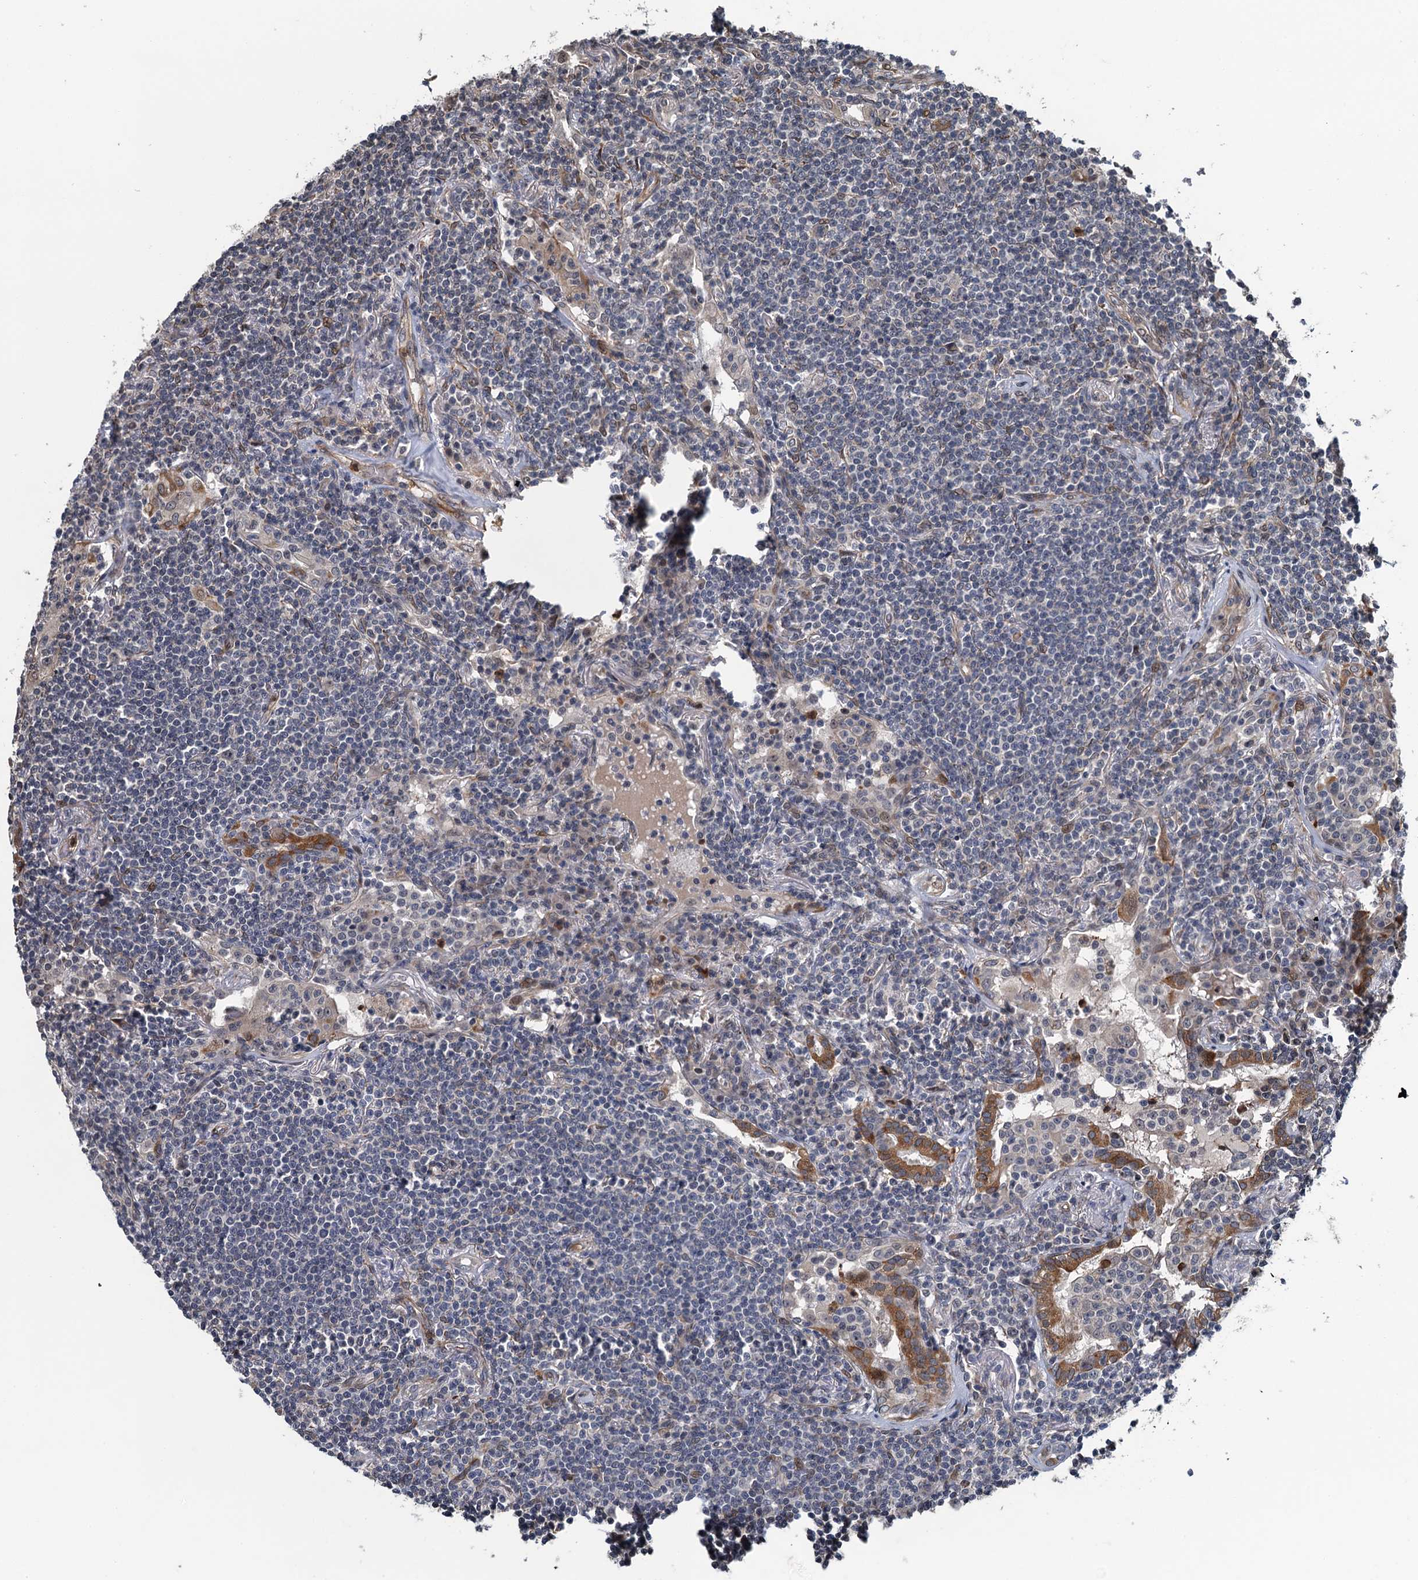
{"staining": {"intensity": "negative", "quantity": "none", "location": "none"}, "tissue": "lymphoma", "cell_type": "Tumor cells", "image_type": "cancer", "snomed": [{"axis": "morphology", "description": "Malignant lymphoma, non-Hodgkin's type, Low grade"}, {"axis": "topography", "description": "Lung"}], "caption": "DAB (3,3'-diaminobenzidine) immunohistochemical staining of lymphoma reveals no significant positivity in tumor cells.", "gene": "WHAMM", "patient": {"sex": "female", "age": 71}}